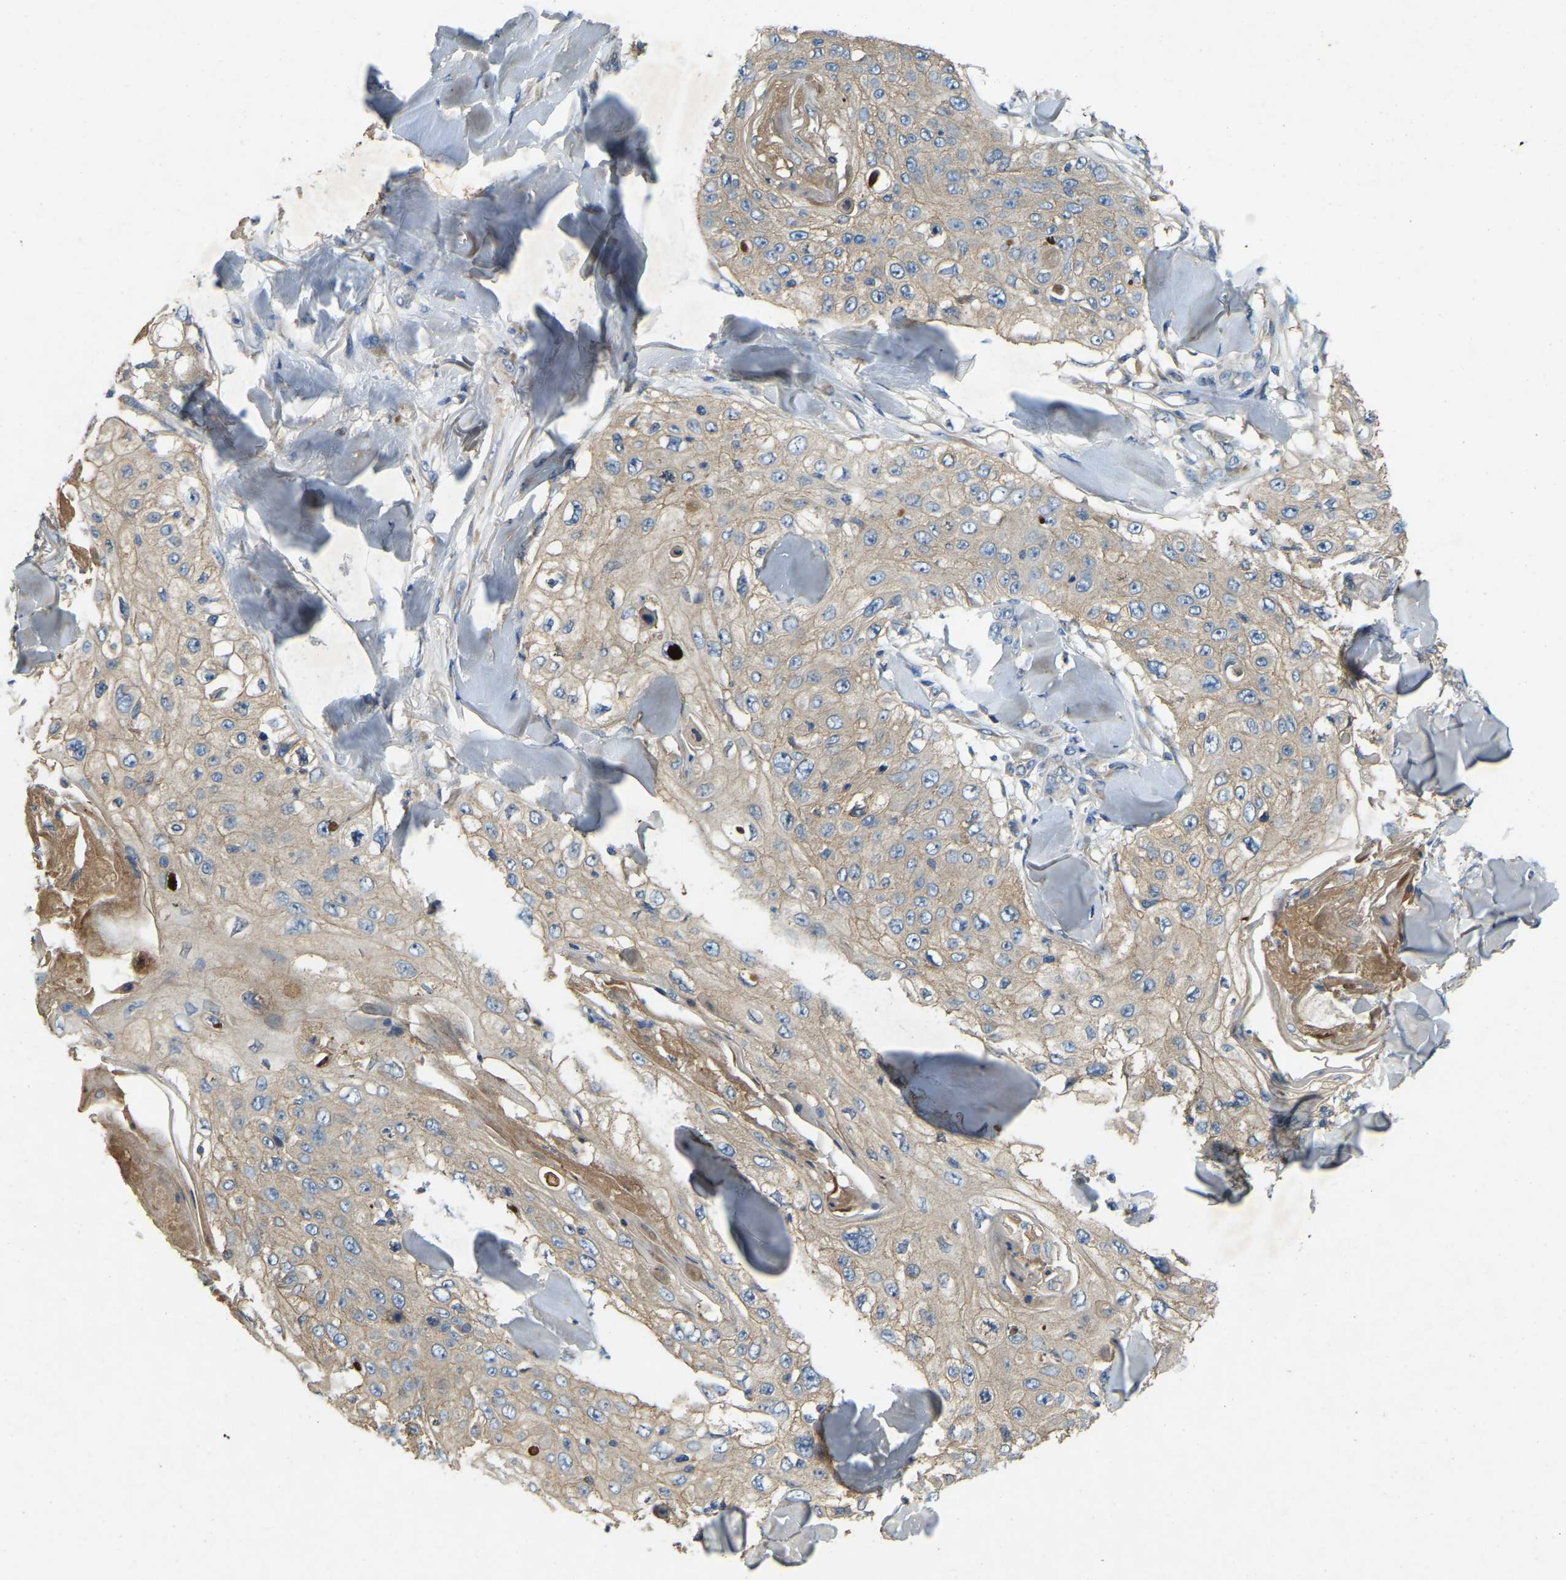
{"staining": {"intensity": "weak", "quantity": "25%-75%", "location": "cytoplasmic/membranous"}, "tissue": "skin cancer", "cell_type": "Tumor cells", "image_type": "cancer", "snomed": [{"axis": "morphology", "description": "Squamous cell carcinoma, NOS"}, {"axis": "topography", "description": "Skin"}], "caption": "Squamous cell carcinoma (skin) stained with a brown dye demonstrates weak cytoplasmic/membranous positive positivity in about 25%-75% of tumor cells.", "gene": "ATP8B1", "patient": {"sex": "male", "age": 86}}